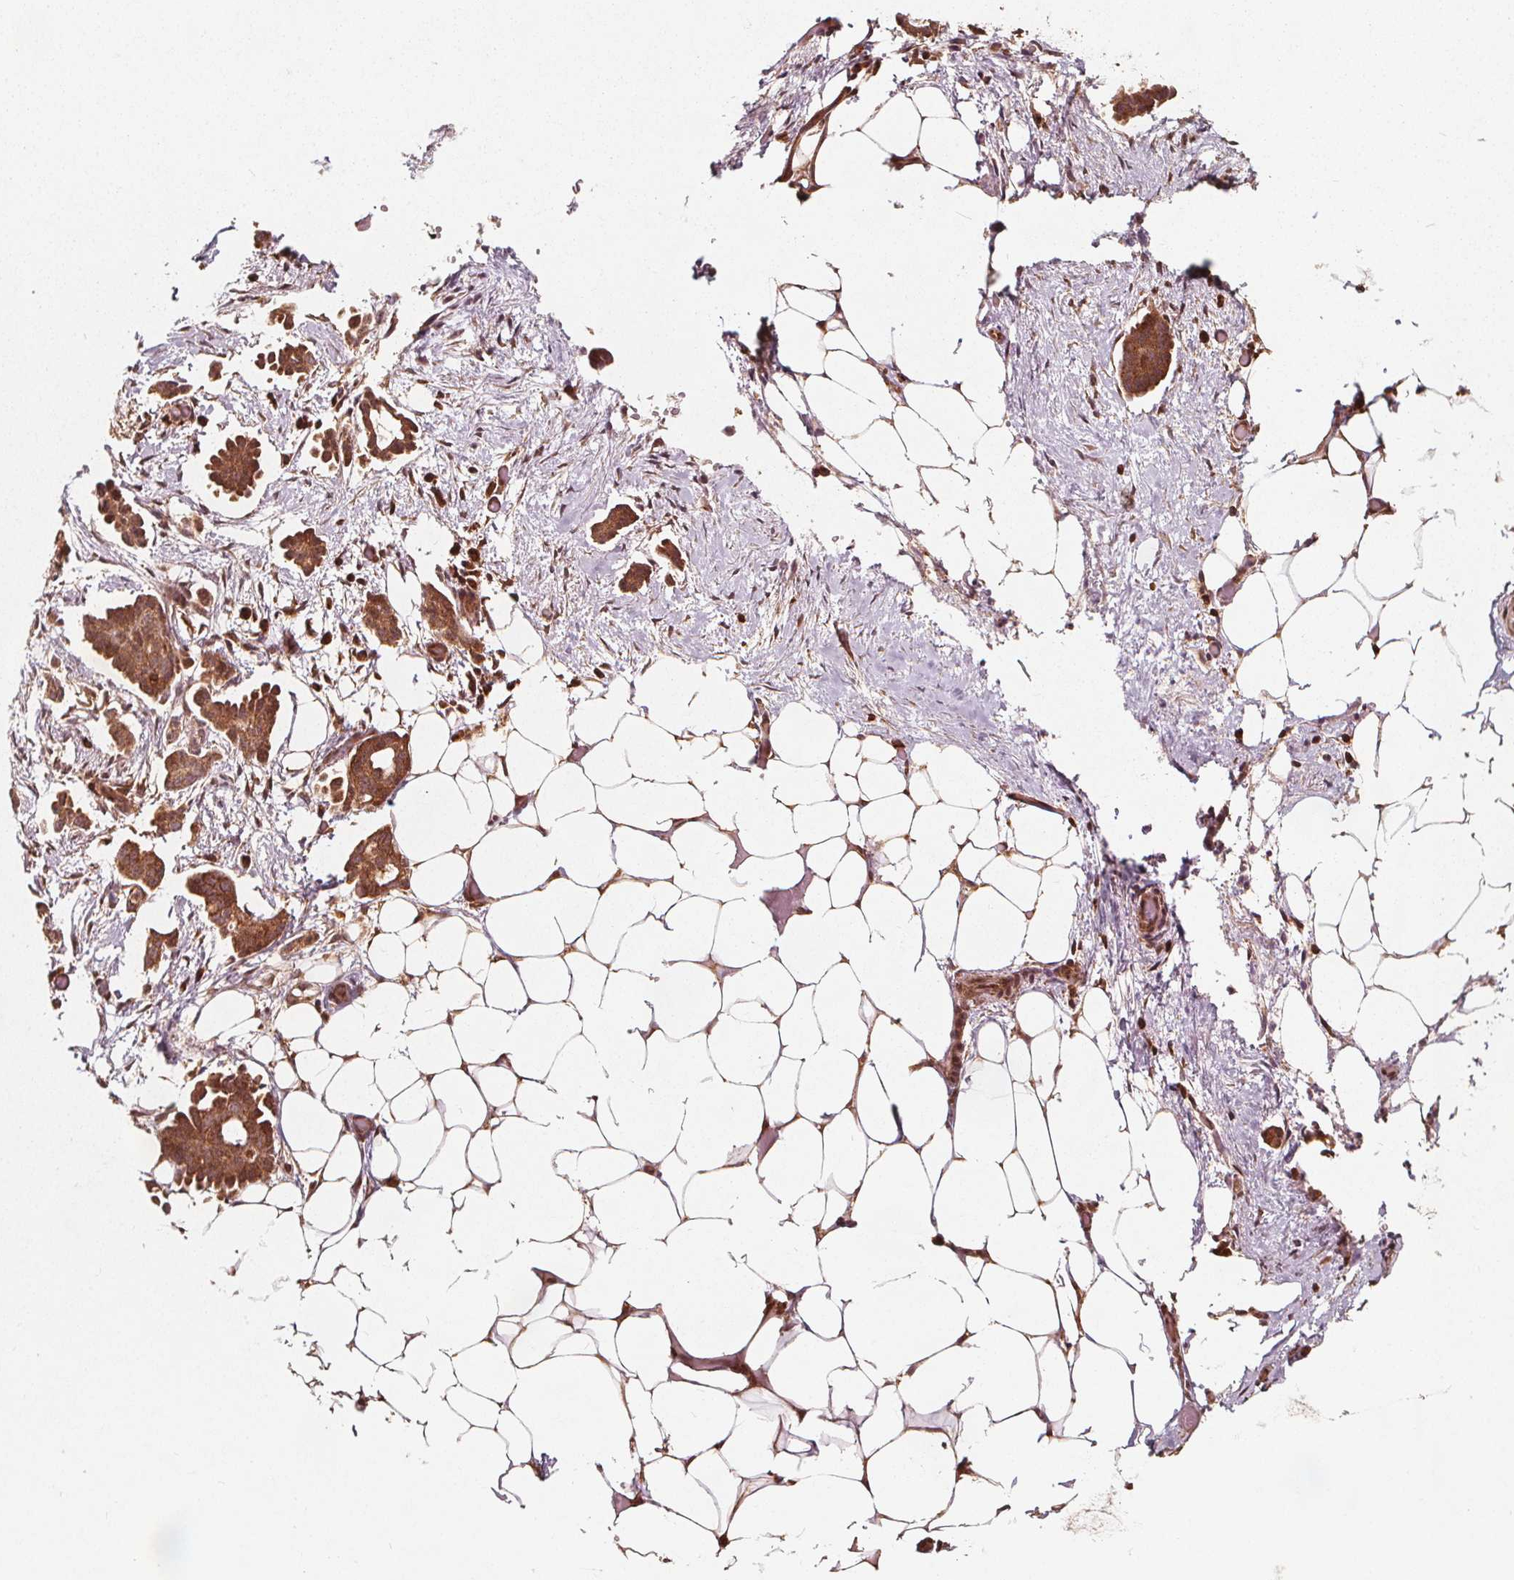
{"staining": {"intensity": "moderate", "quantity": ">75%", "location": "cytoplasmic/membranous"}, "tissue": "ovarian cancer", "cell_type": "Tumor cells", "image_type": "cancer", "snomed": [{"axis": "morphology", "description": "Cystadenocarcinoma, serous, NOS"}, {"axis": "topography", "description": "Ovary"}], "caption": "Protein staining of ovarian cancer tissue exhibits moderate cytoplasmic/membranous expression in about >75% of tumor cells.", "gene": "AIP", "patient": {"sex": "female", "age": 50}}